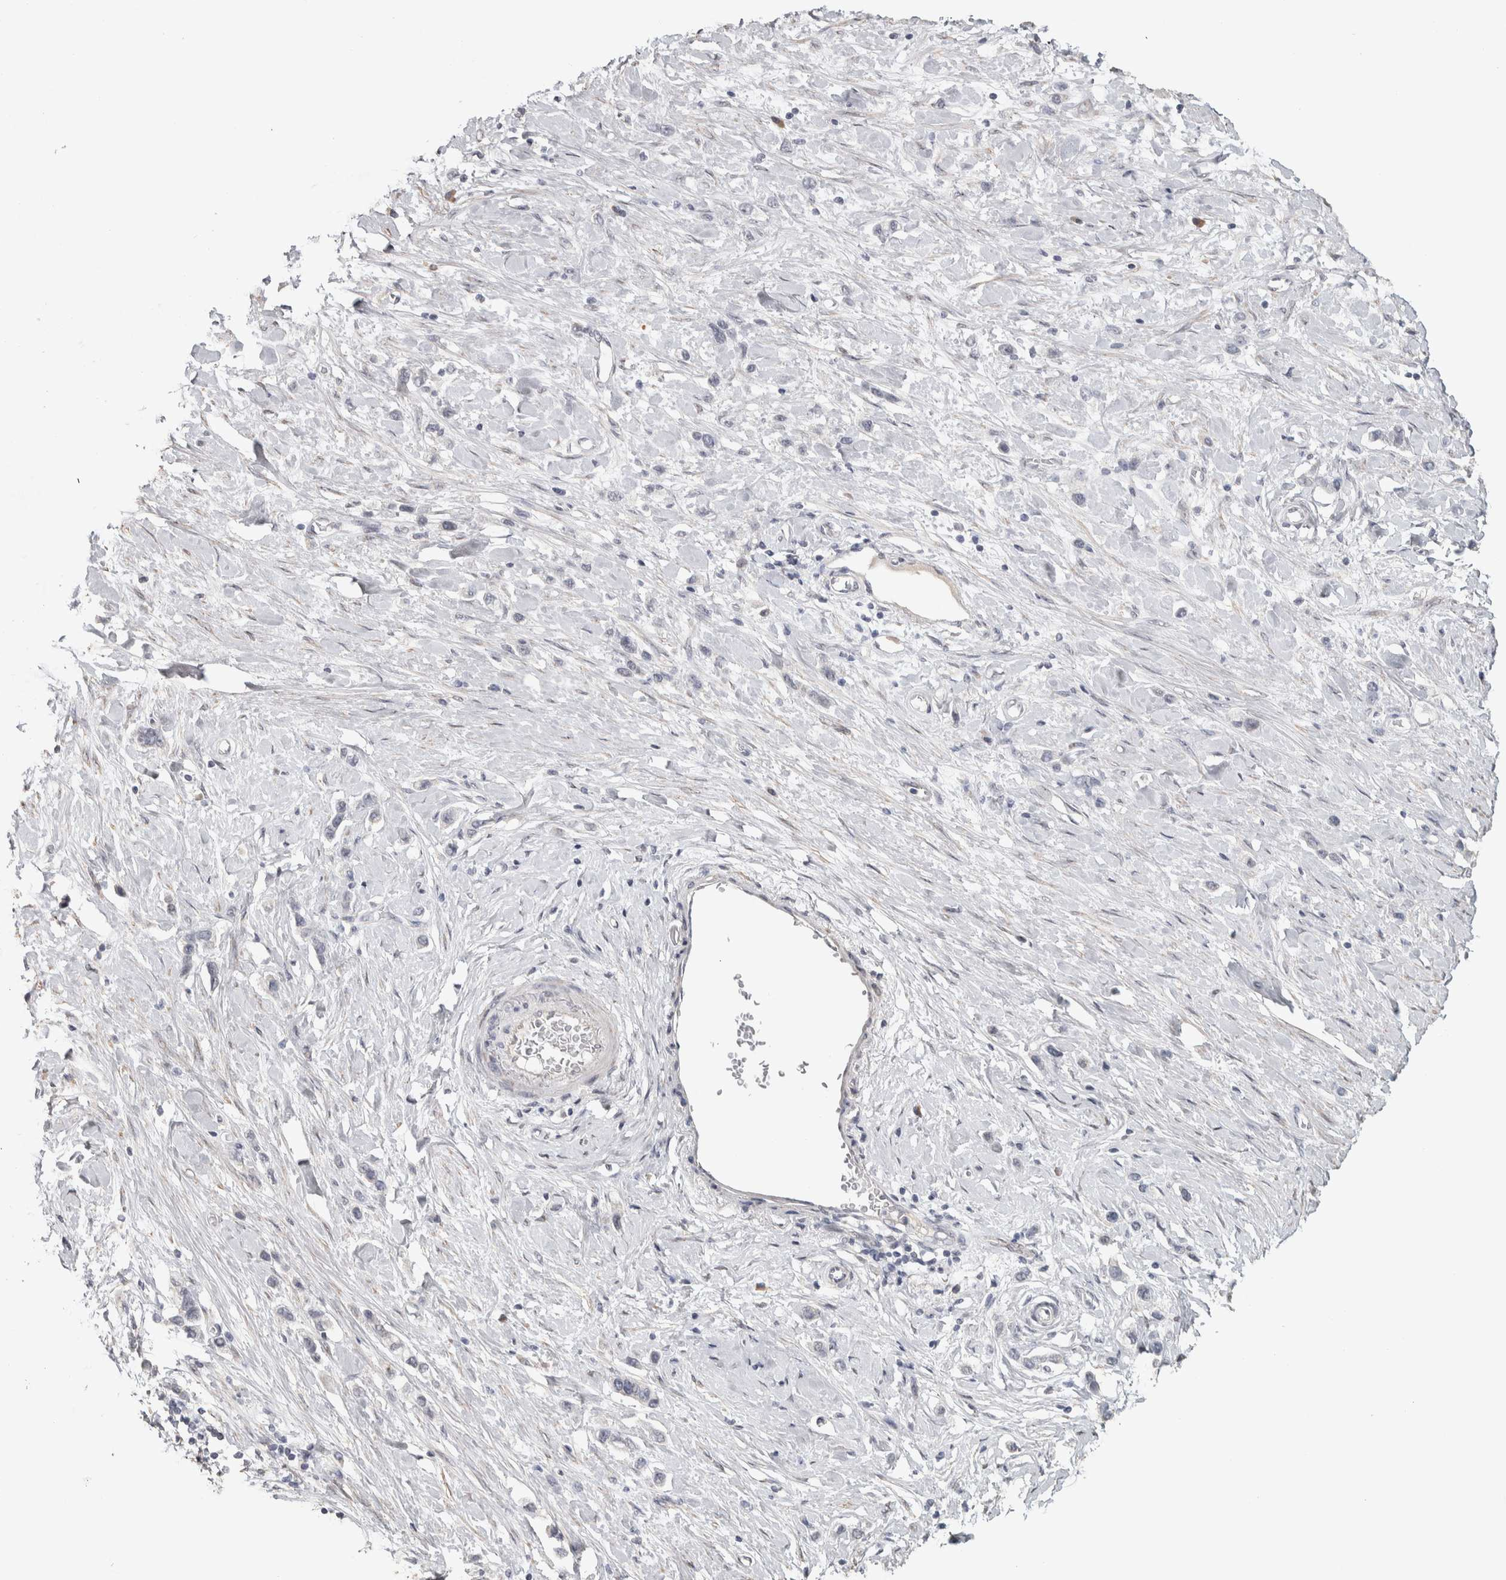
{"staining": {"intensity": "negative", "quantity": "none", "location": "none"}, "tissue": "stomach cancer", "cell_type": "Tumor cells", "image_type": "cancer", "snomed": [{"axis": "morphology", "description": "Adenocarcinoma, NOS"}, {"axis": "topography", "description": "Stomach"}], "caption": "The immunohistochemistry image has no significant expression in tumor cells of stomach cancer (adenocarcinoma) tissue. The staining is performed using DAB (3,3'-diaminobenzidine) brown chromogen with nuclei counter-stained in using hematoxylin.", "gene": "NECAB1", "patient": {"sex": "female", "age": 65}}